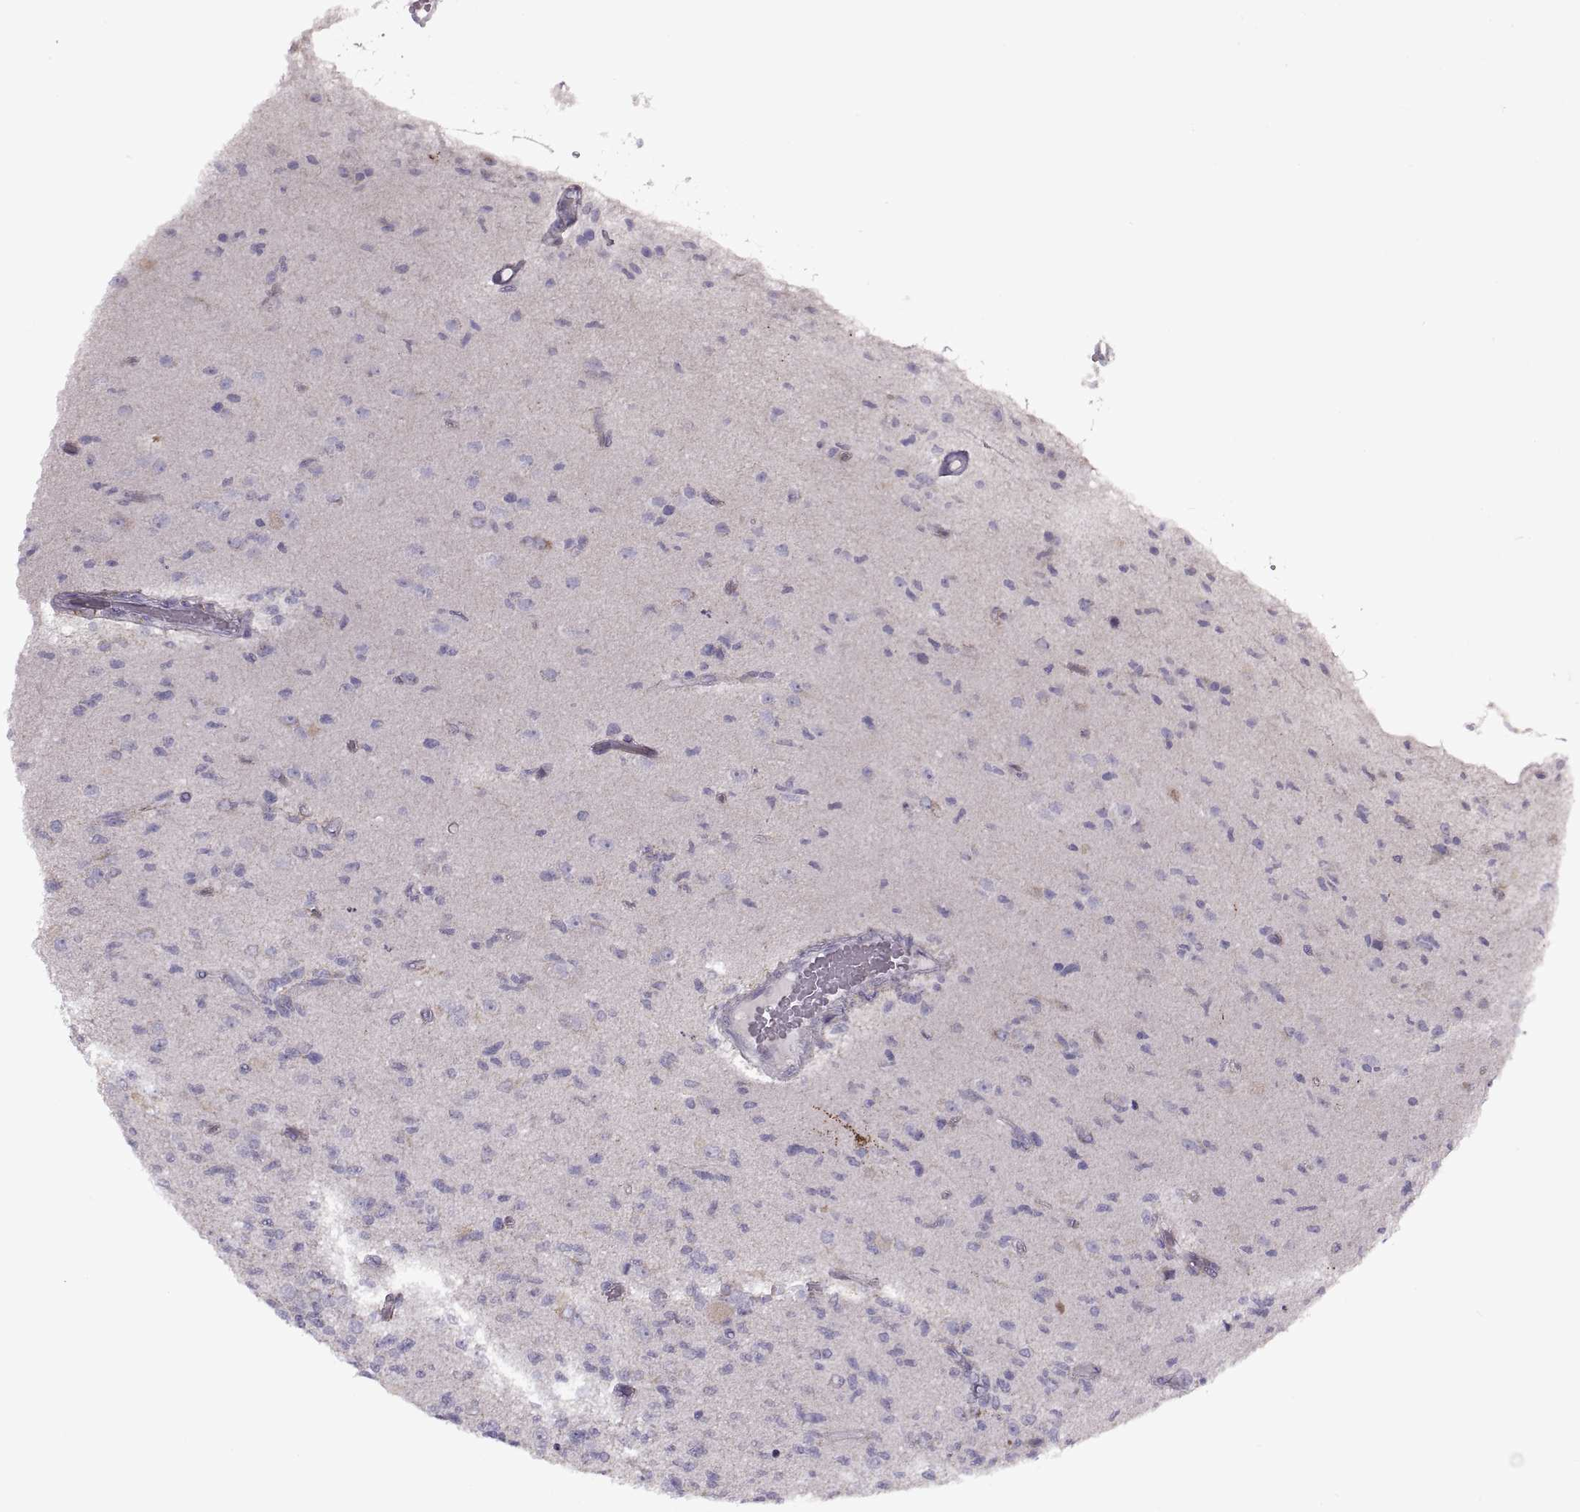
{"staining": {"intensity": "negative", "quantity": "none", "location": "none"}, "tissue": "glioma", "cell_type": "Tumor cells", "image_type": "cancer", "snomed": [{"axis": "morphology", "description": "Glioma, malignant, High grade"}, {"axis": "topography", "description": "Brain"}], "caption": "An immunohistochemistry (IHC) photomicrograph of malignant glioma (high-grade) is shown. There is no staining in tumor cells of malignant glioma (high-grade). The staining was performed using DAB (3,3'-diaminobenzidine) to visualize the protein expression in brown, while the nuclei were stained in blue with hematoxylin (Magnification: 20x).", "gene": "PIERCE1", "patient": {"sex": "male", "age": 56}}